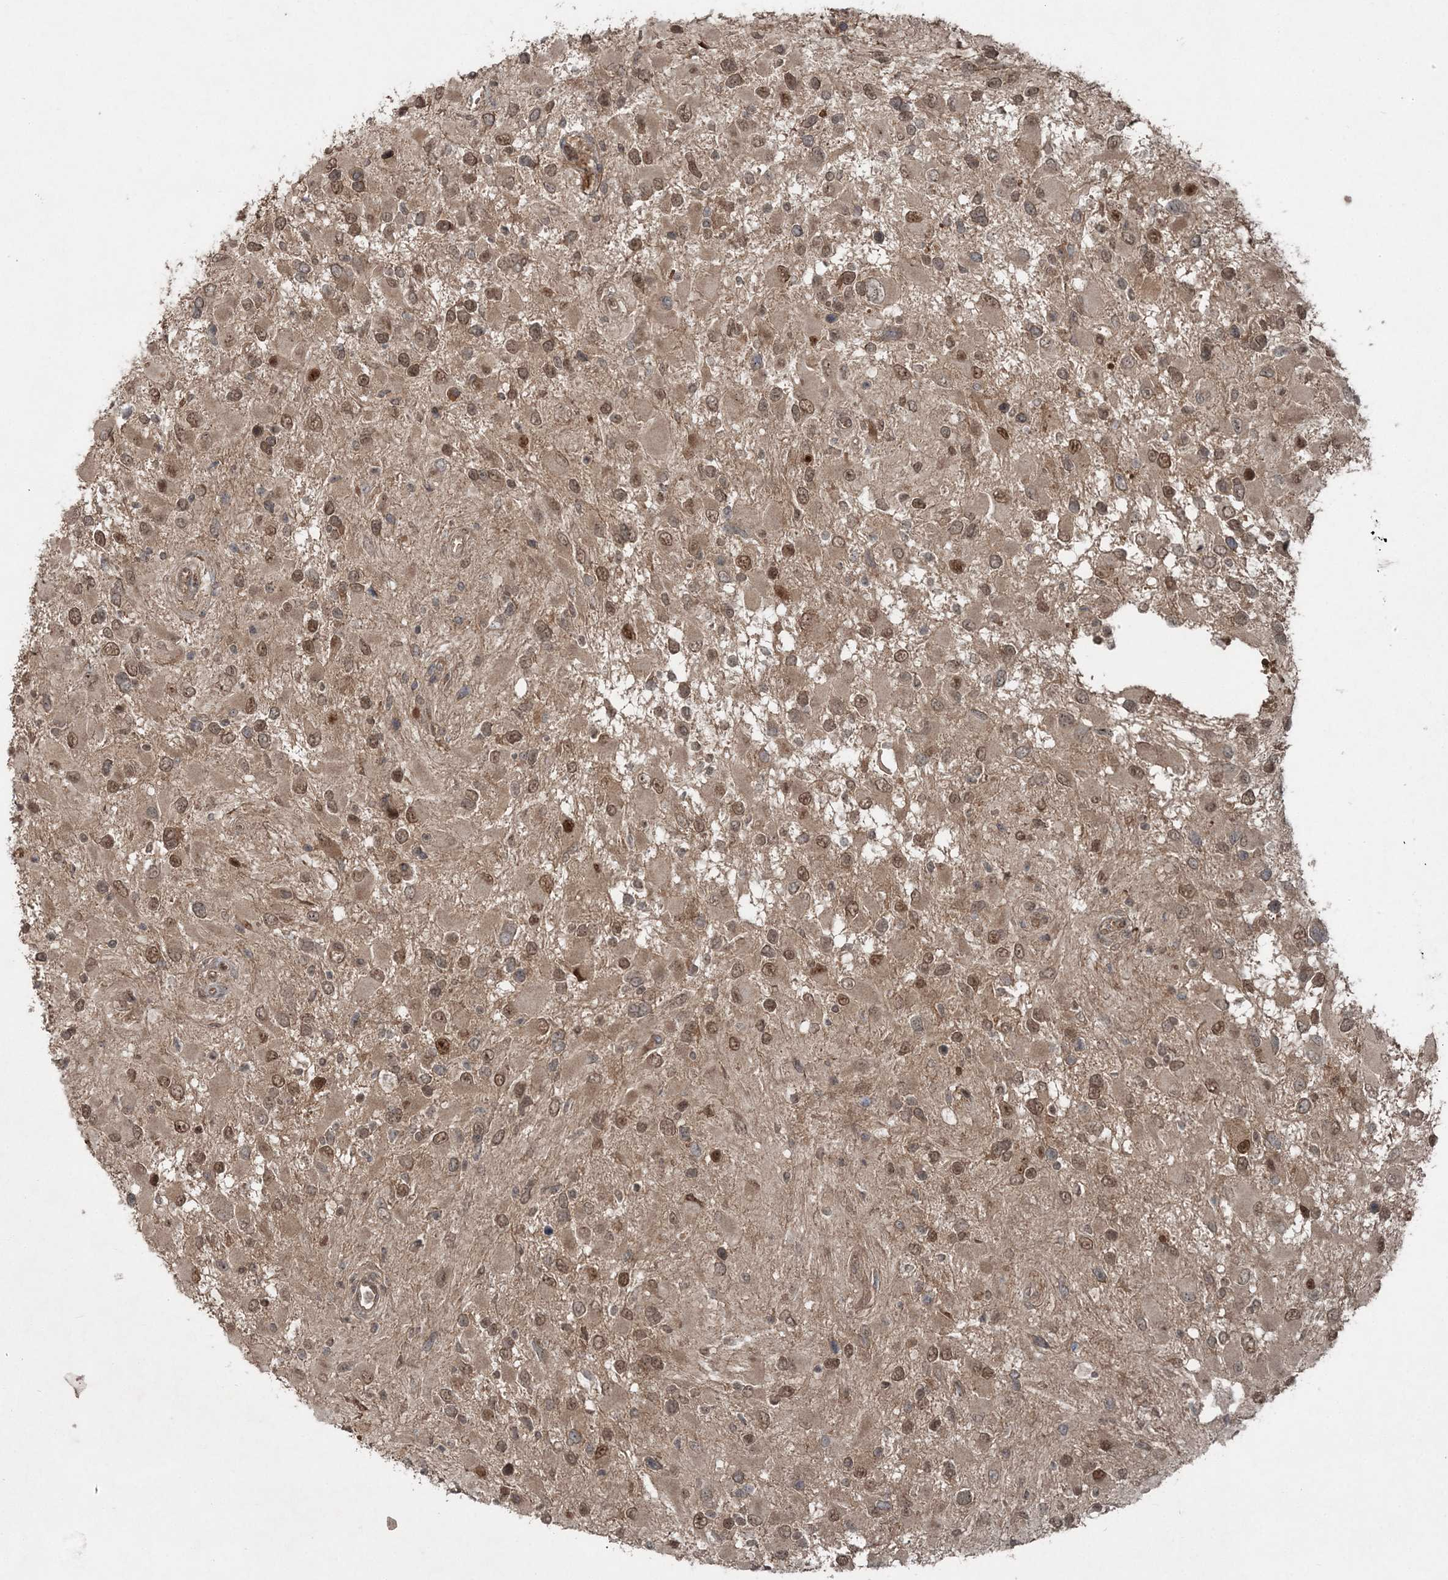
{"staining": {"intensity": "moderate", "quantity": ">75%", "location": "cytoplasmic/membranous,nuclear"}, "tissue": "glioma", "cell_type": "Tumor cells", "image_type": "cancer", "snomed": [{"axis": "morphology", "description": "Glioma, malignant, High grade"}, {"axis": "topography", "description": "Brain"}], "caption": "Immunohistochemistry of human glioma displays medium levels of moderate cytoplasmic/membranous and nuclear staining in about >75% of tumor cells.", "gene": "FBXL17", "patient": {"sex": "male", "age": 53}}